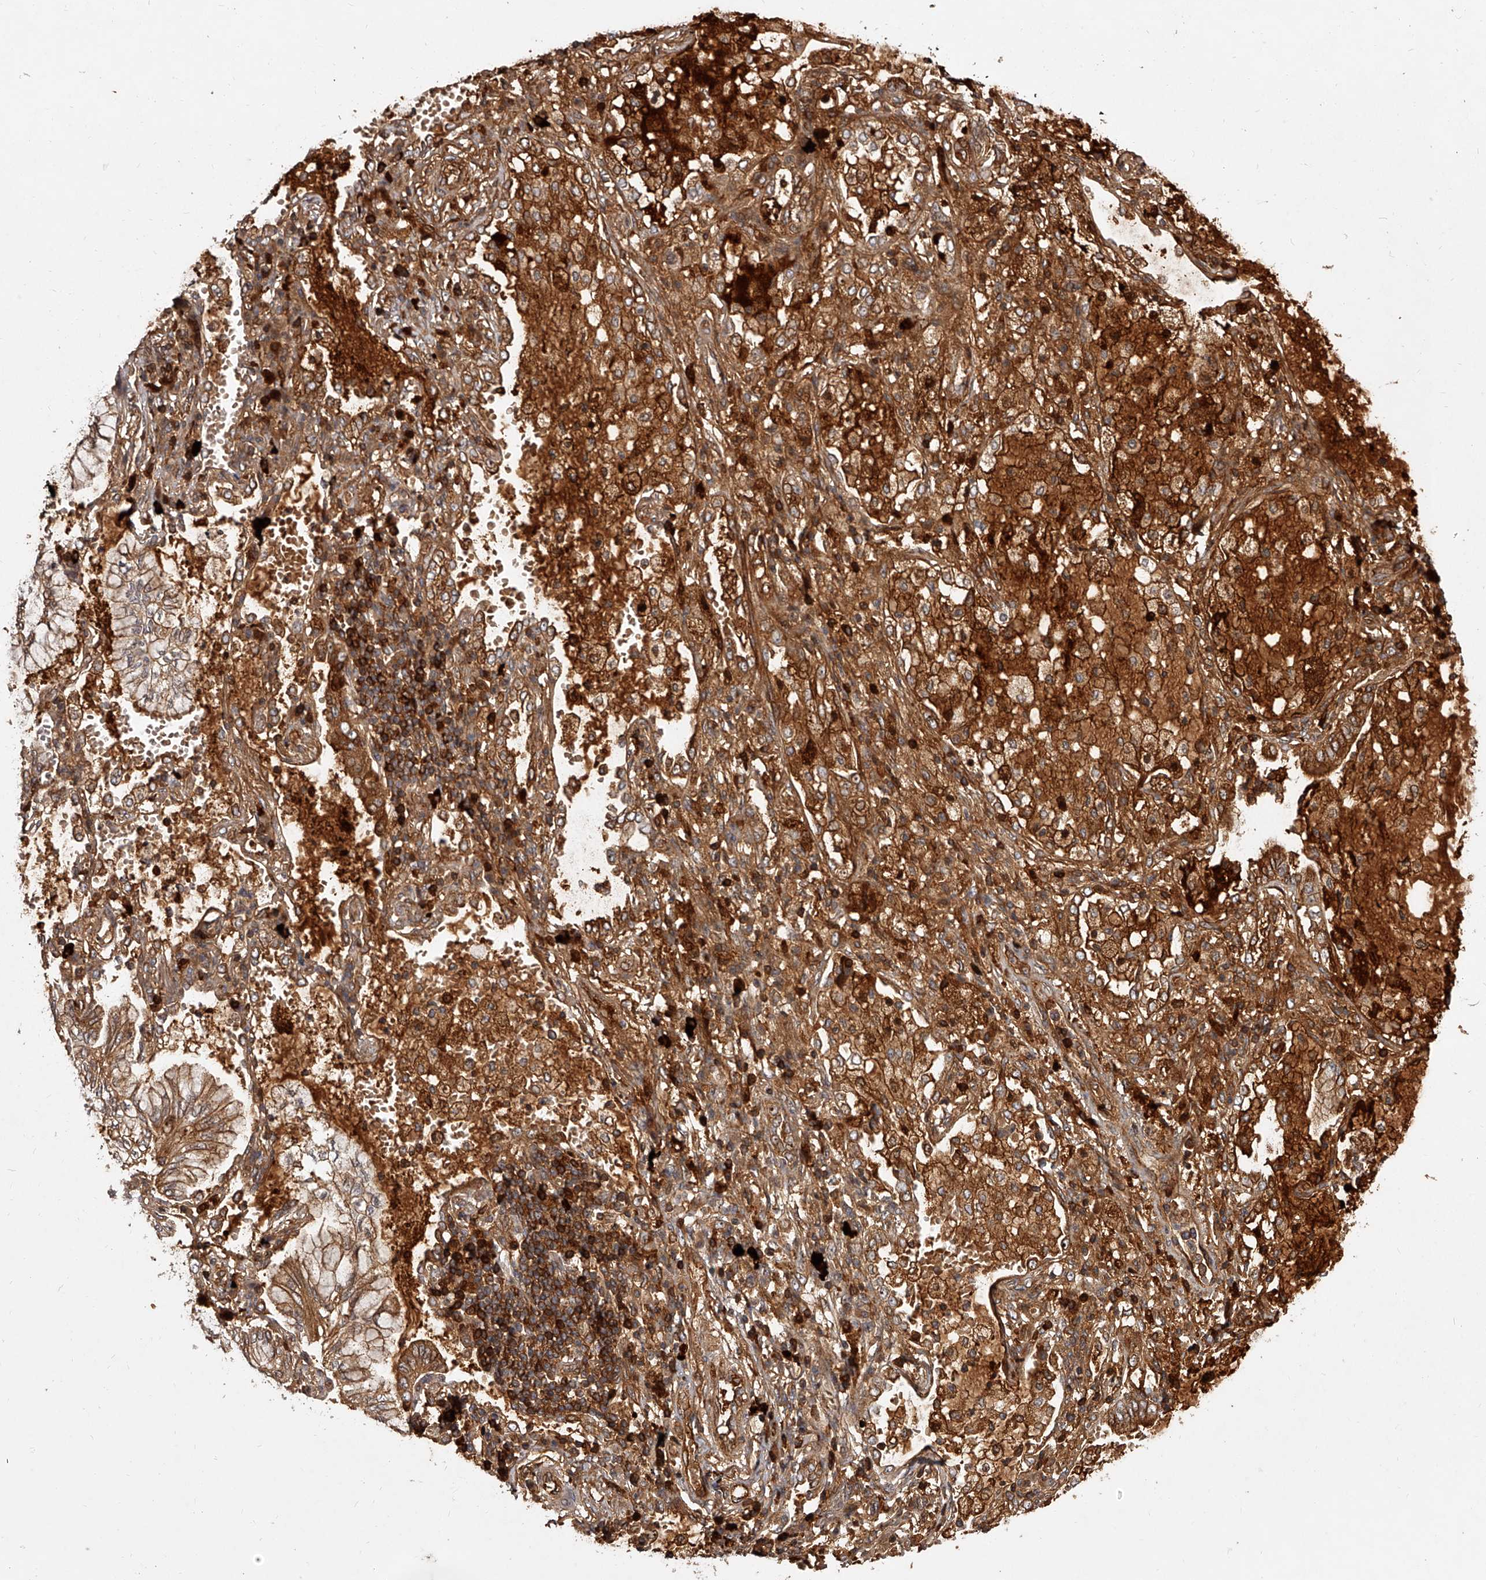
{"staining": {"intensity": "moderate", "quantity": ">75%", "location": "cytoplasmic/membranous"}, "tissue": "lung cancer", "cell_type": "Tumor cells", "image_type": "cancer", "snomed": [{"axis": "morphology", "description": "Adenocarcinoma, NOS"}, {"axis": "topography", "description": "Lung"}], "caption": "Moderate cytoplasmic/membranous protein positivity is seen in approximately >75% of tumor cells in adenocarcinoma (lung).", "gene": "CRYZL1", "patient": {"sex": "female", "age": 70}}